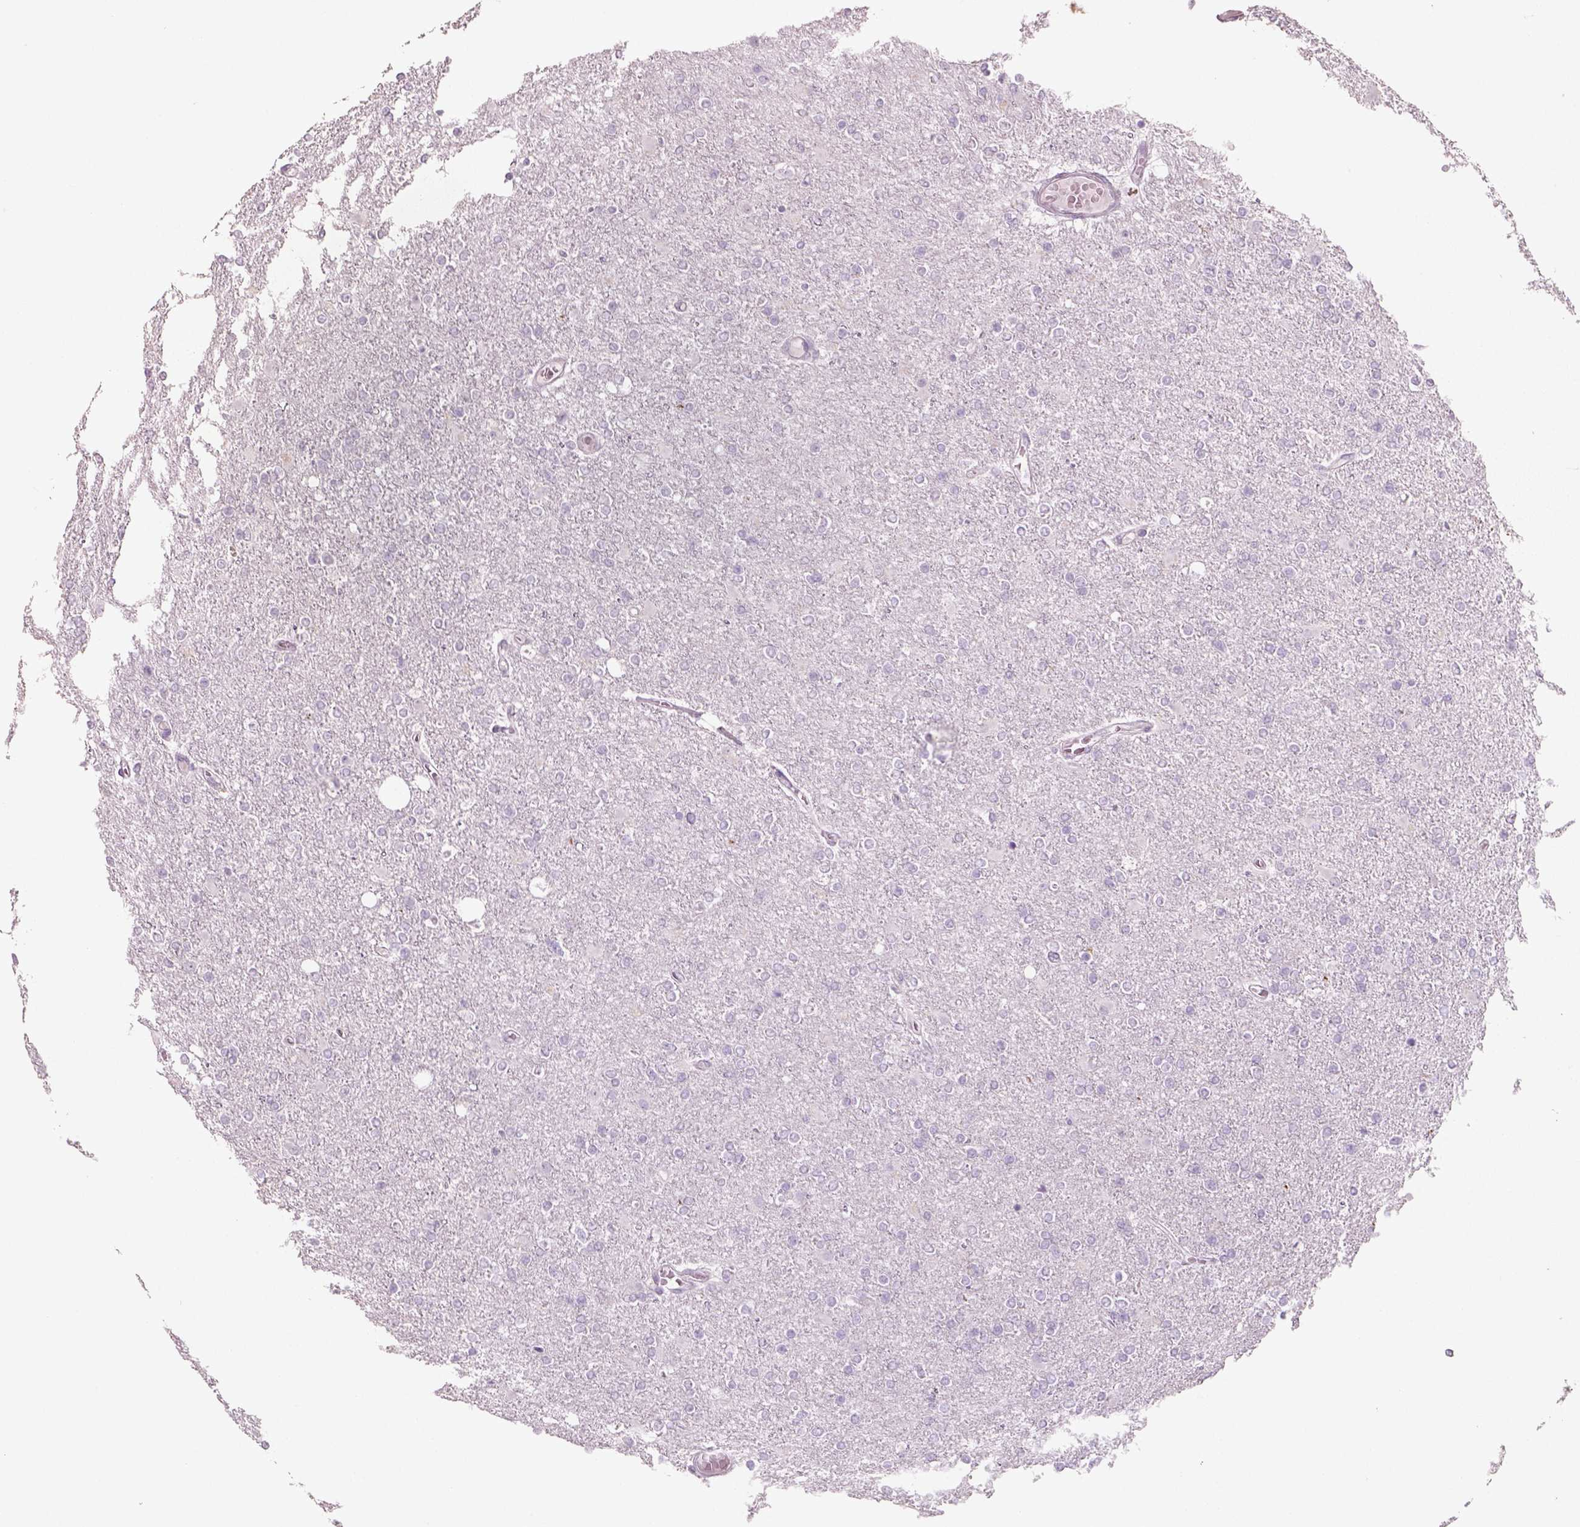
{"staining": {"intensity": "negative", "quantity": "none", "location": "none"}, "tissue": "glioma", "cell_type": "Tumor cells", "image_type": "cancer", "snomed": [{"axis": "morphology", "description": "Glioma, malignant, High grade"}, {"axis": "topography", "description": "Cerebral cortex"}], "caption": "This image is of glioma stained with immunohistochemistry to label a protein in brown with the nuclei are counter-stained blue. There is no expression in tumor cells.", "gene": "SLC6A2", "patient": {"sex": "male", "age": 70}}